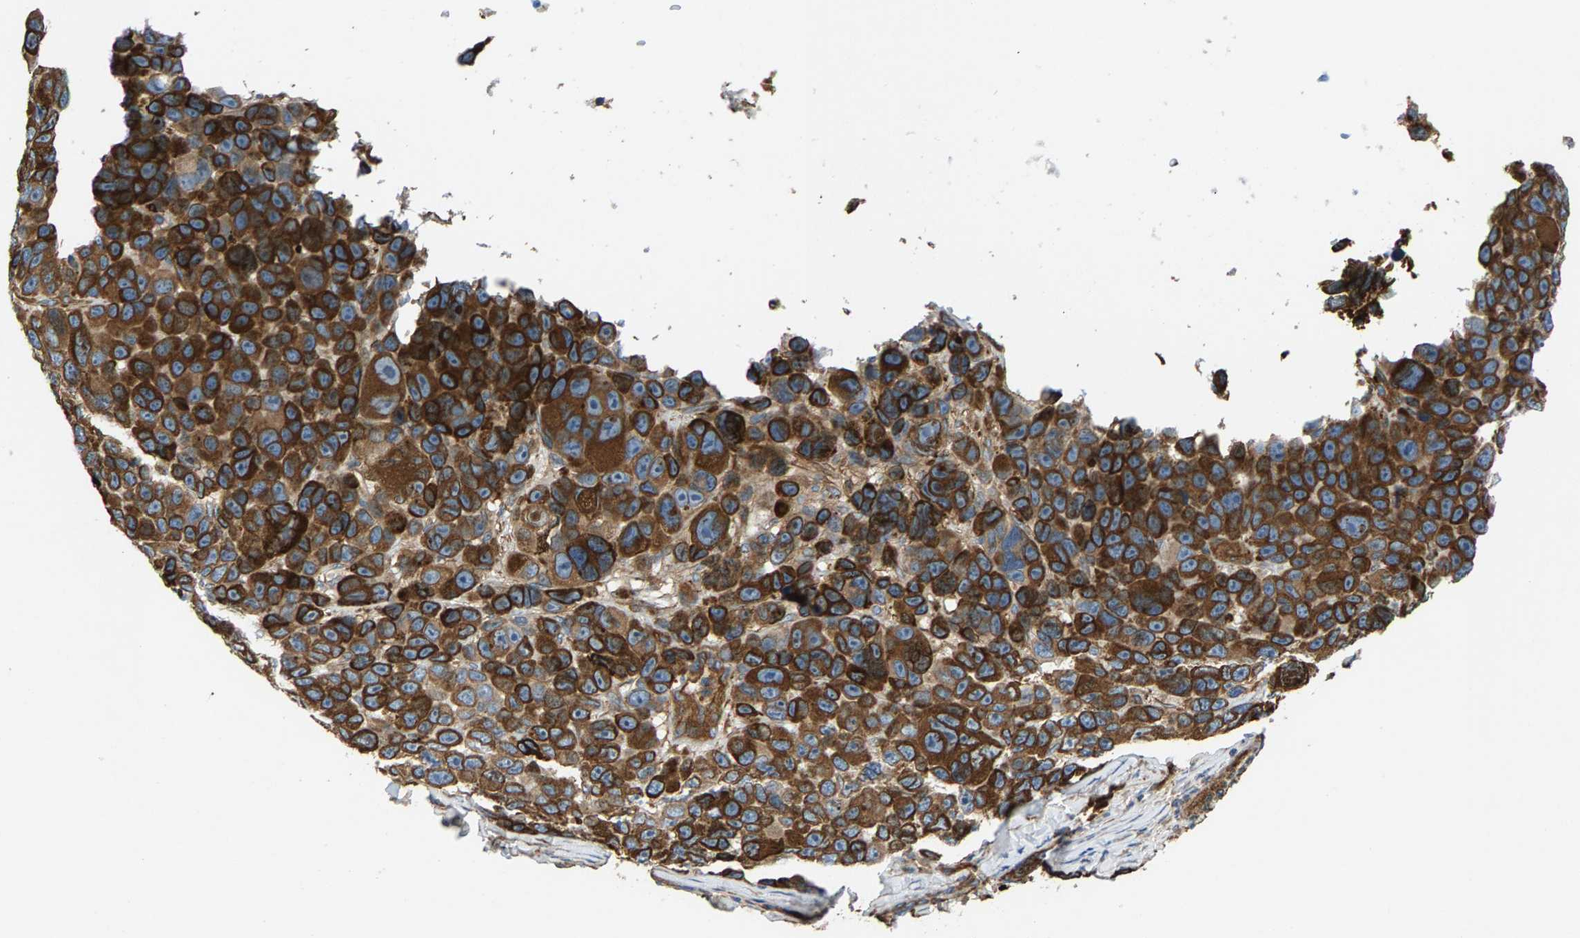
{"staining": {"intensity": "strong", "quantity": ">75%", "location": "cytoplasmic/membranous"}, "tissue": "melanoma", "cell_type": "Tumor cells", "image_type": "cancer", "snomed": [{"axis": "morphology", "description": "Malignant melanoma, NOS"}, {"axis": "topography", "description": "Skin"}], "caption": "There is high levels of strong cytoplasmic/membranous staining in tumor cells of malignant melanoma, as demonstrated by immunohistochemical staining (brown color).", "gene": "PDCL", "patient": {"sex": "male", "age": 53}}